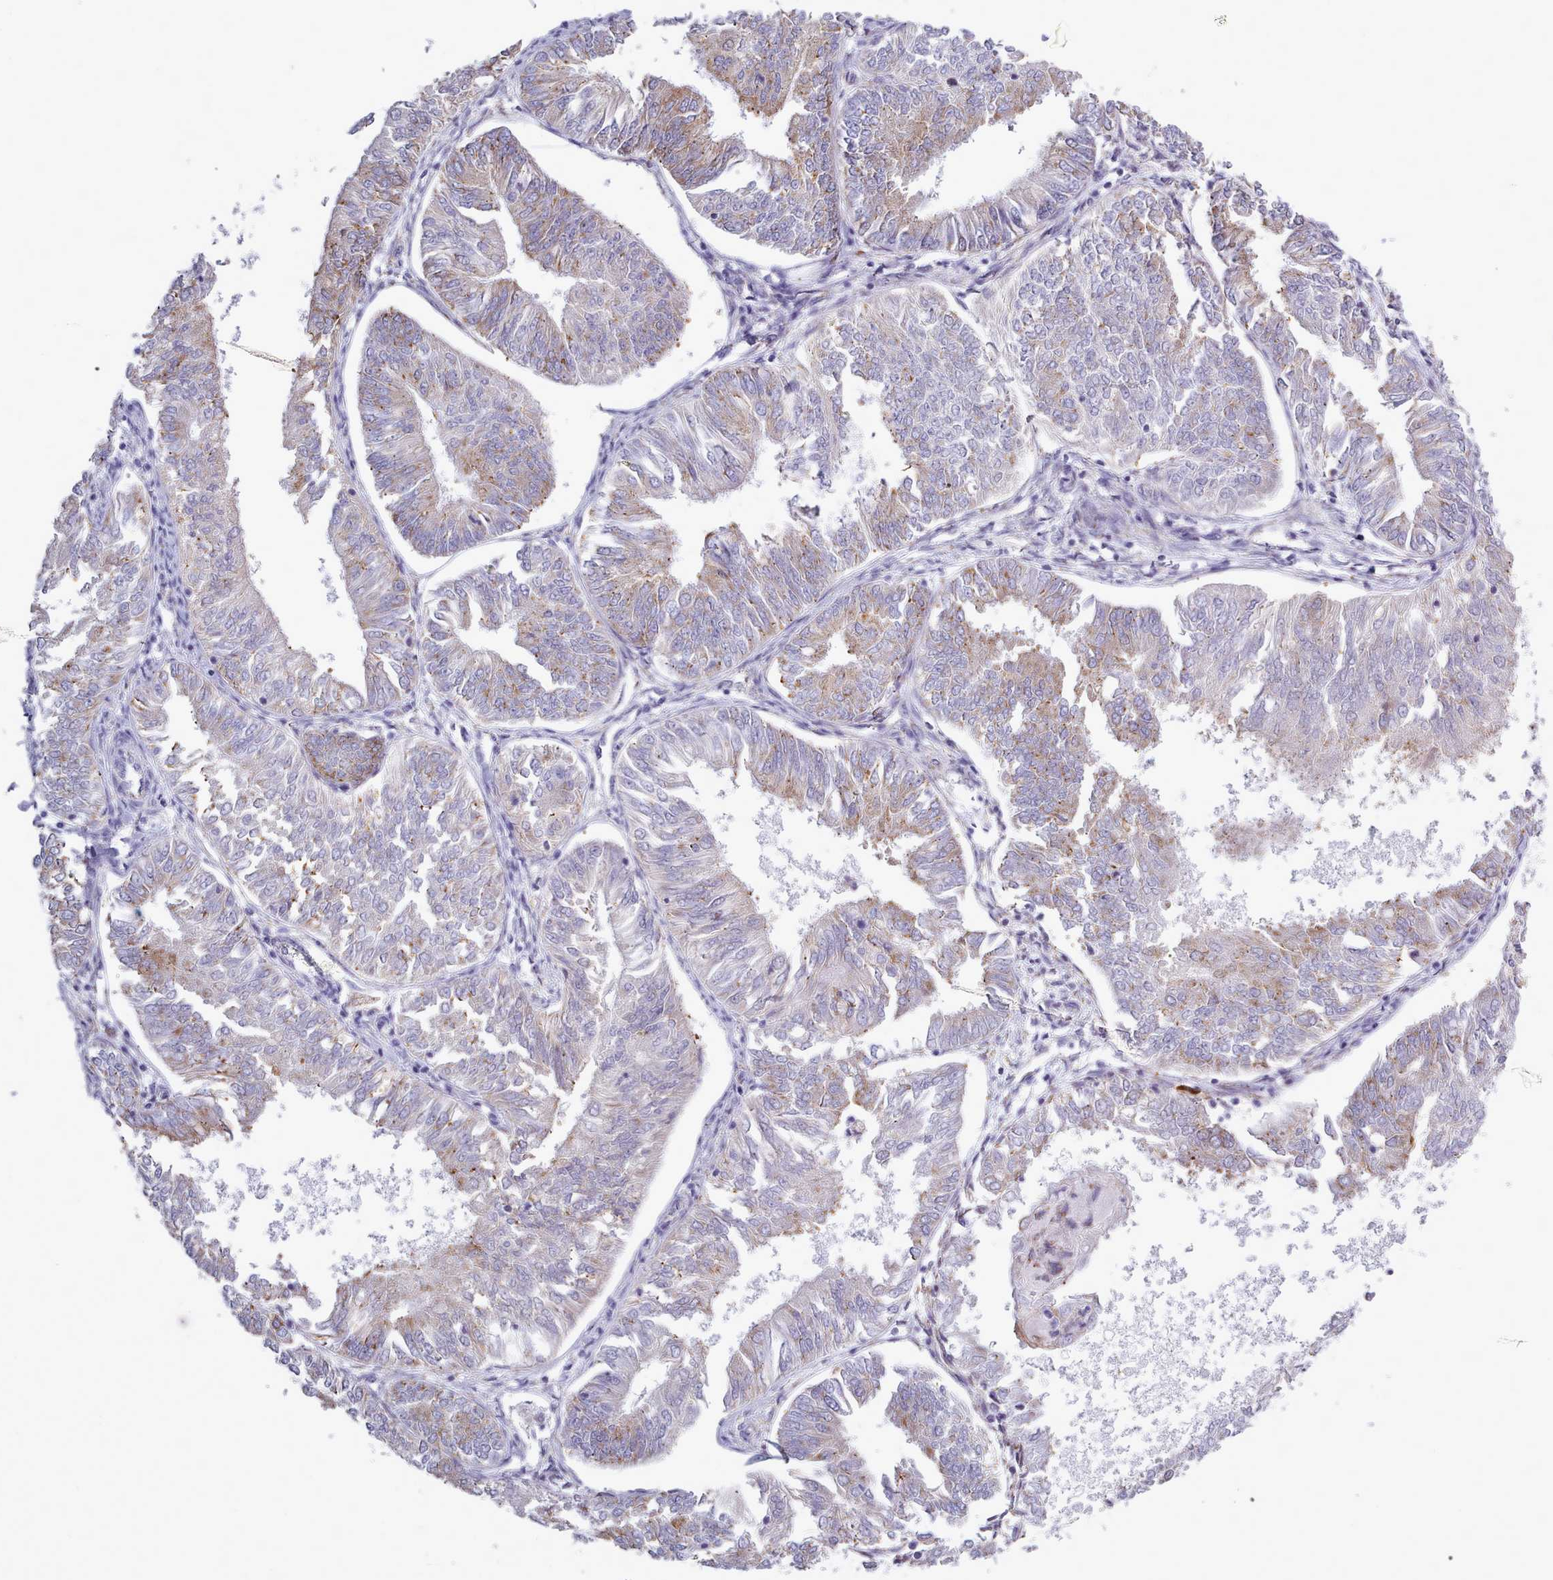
{"staining": {"intensity": "weak", "quantity": "<25%", "location": "cytoplasmic/membranous"}, "tissue": "endometrial cancer", "cell_type": "Tumor cells", "image_type": "cancer", "snomed": [{"axis": "morphology", "description": "Adenocarcinoma, NOS"}, {"axis": "topography", "description": "Endometrium"}], "caption": "The image exhibits no staining of tumor cells in adenocarcinoma (endometrial). (DAB (3,3'-diaminobenzidine) immunohistochemistry with hematoxylin counter stain).", "gene": "XKR8", "patient": {"sex": "female", "age": 58}}